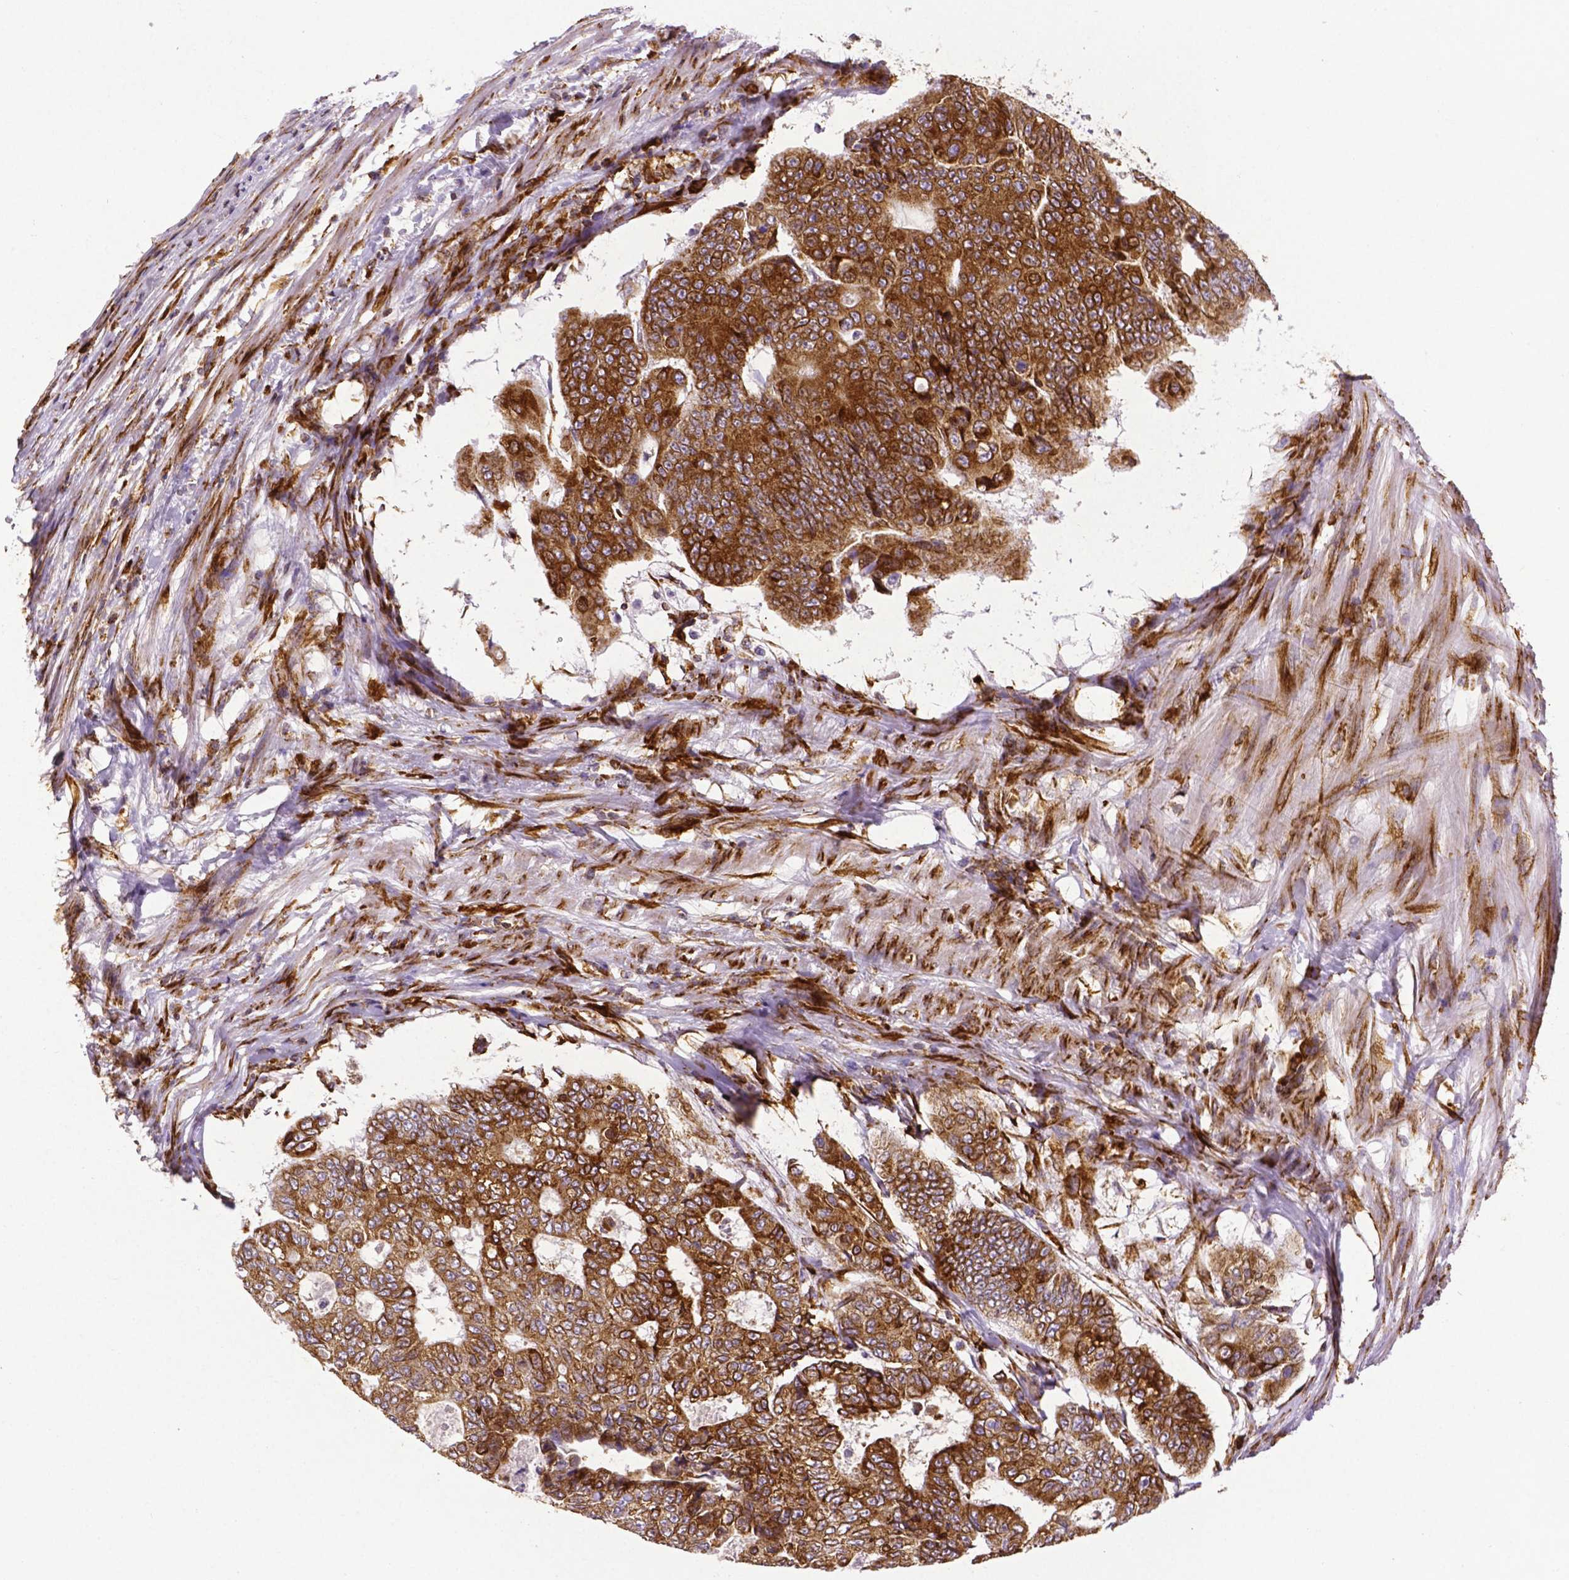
{"staining": {"intensity": "moderate", "quantity": ">75%", "location": "cytoplasmic/membranous"}, "tissue": "colorectal cancer", "cell_type": "Tumor cells", "image_type": "cancer", "snomed": [{"axis": "morphology", "description": "Adenocarcinoma, NOS"}, {"axis": "topography", "description": "Colon"}], "caption": "Human adenocarcinoma (colorectal) stained for a protein (brown) reveals moderate cytoplasmic/membranous positive positivity in about >75% of tumor cells.", "gene": "MTDH", "patient": {"sex": "female", "age": 48}}